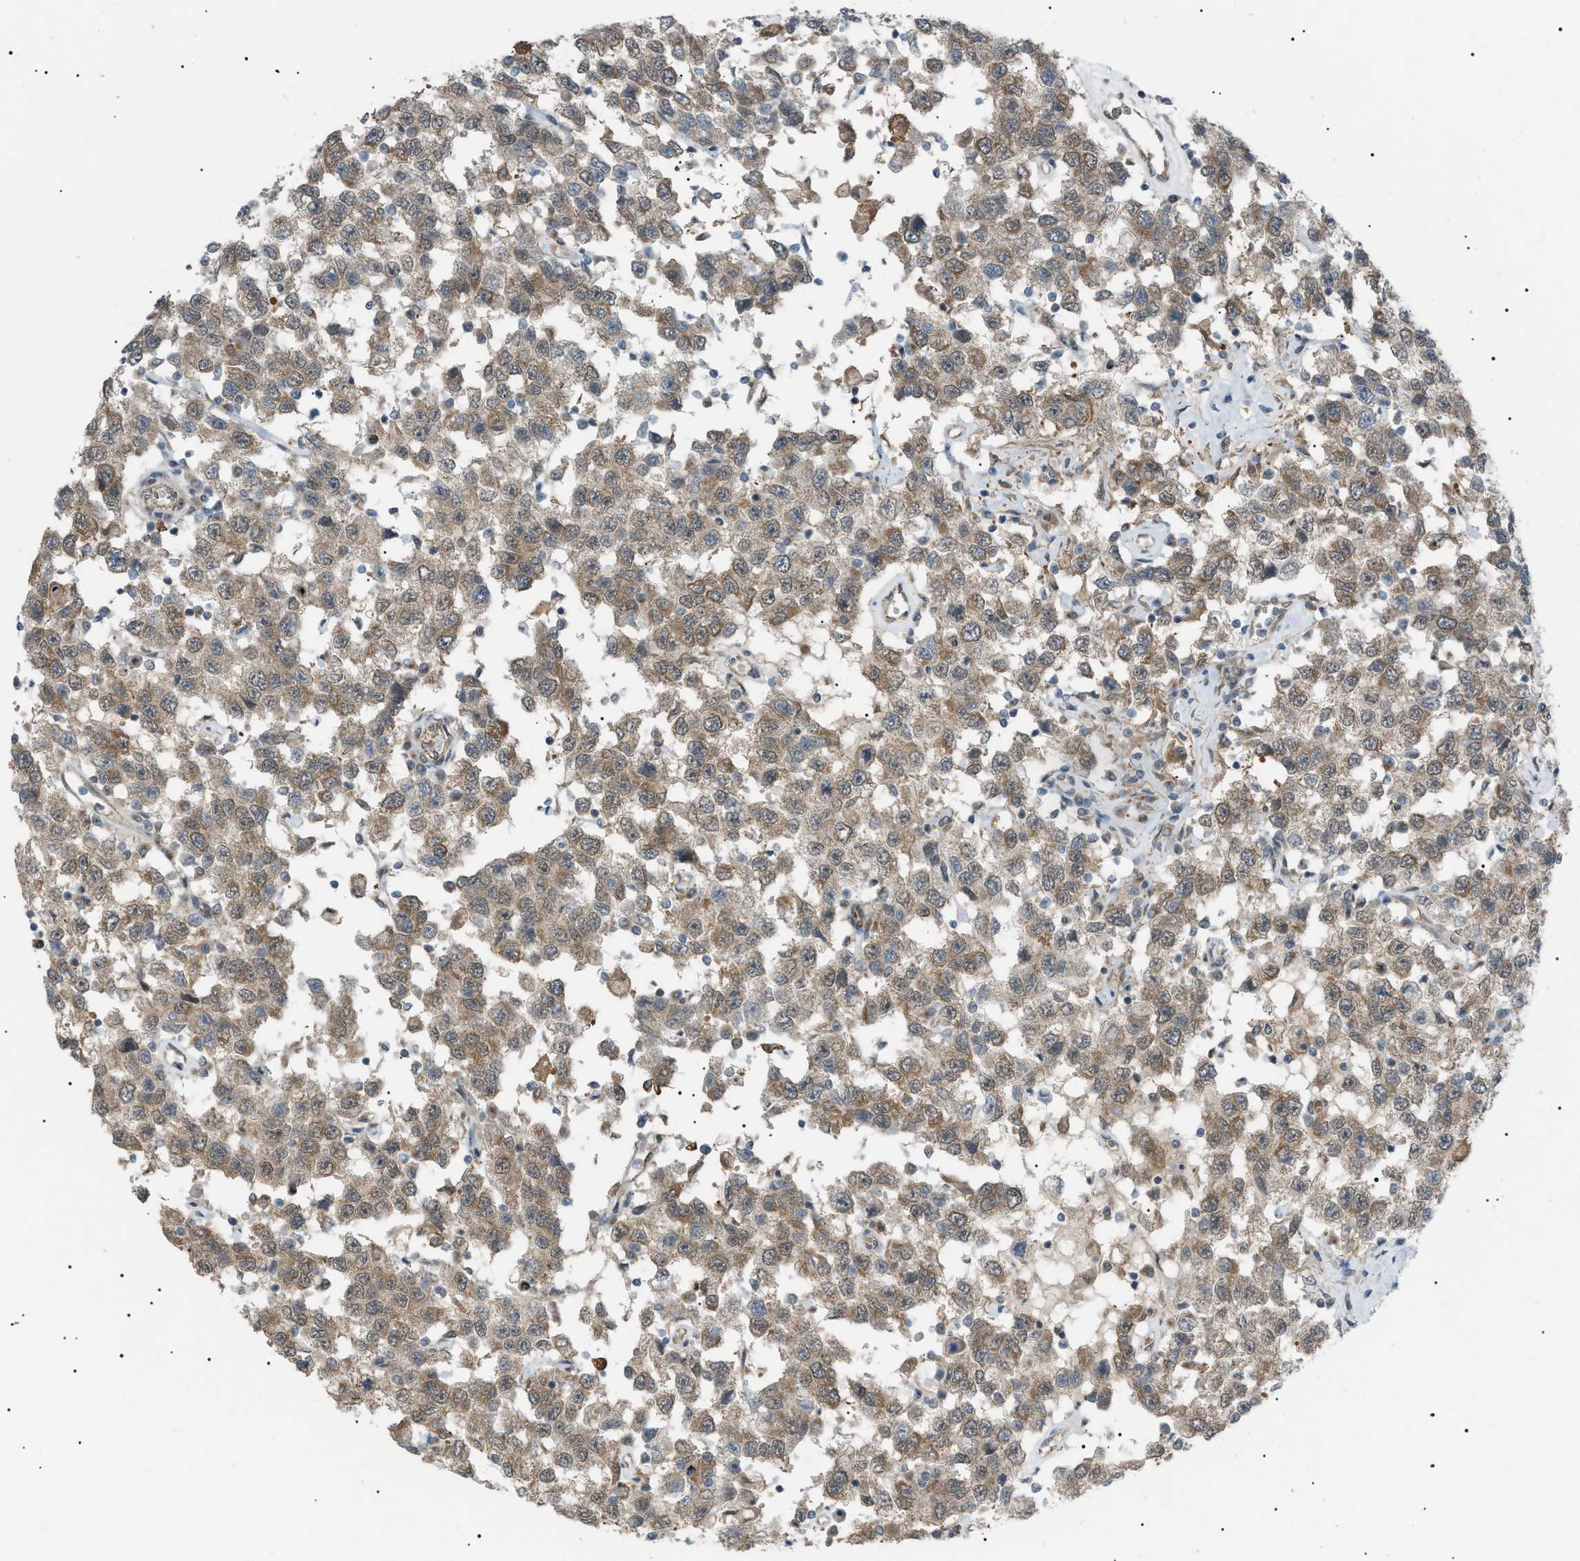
{"staining": {"intensity": "weak", "quantity": ">75%", "location": "cytoplasmic/membranous"}, "tissue": "testis cancer", "cell_type": "Tumor cells", "image_type": "cancer", "snomed": [{"axis": "morphology", "description": "Seminoma, NOS"}, {"axis": "topography", "description": "Testis"}], "caption": "The micrograph reveals a brown stain indicating the presence of a protein in the cytoplasmic/membranous of tumor cells in testis cancer (seminoma). The staining was performed using DAB (3,3'-diaminobenzidine) to visualize the protein expression in brown, while the nuclei were stained in blue with hematoxylin (Magnification: 20x).", "gene": "LPIN2", "patient": {"sex": "male", "age": 41}}